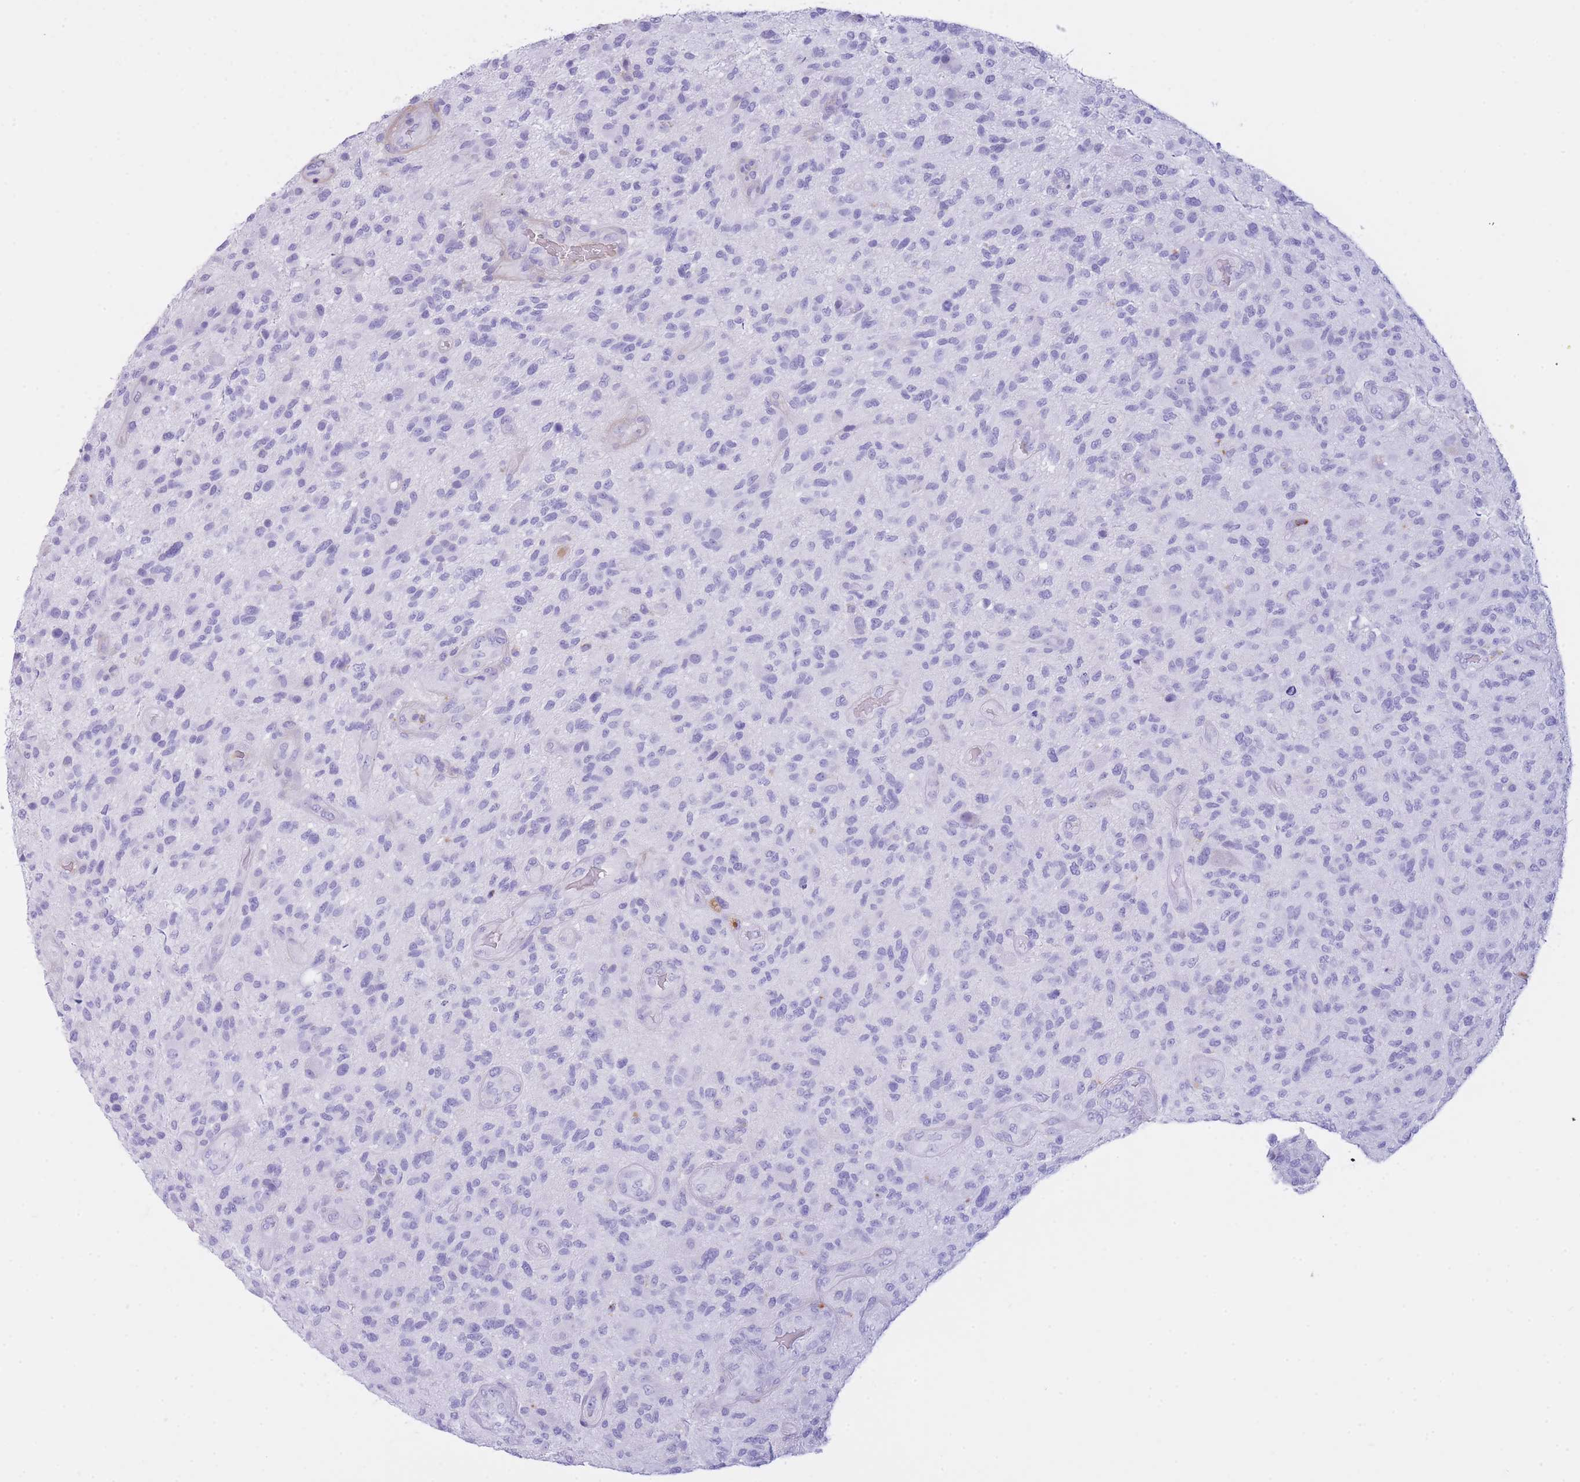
{"staining": {"intensity": "negative", "quantity": "none", "location": "none"}, "tissue": "glioma", "cell_type": "Tumor cells", "image_type": "cancer", "snomed": [{"axis": "morphology", "description": "Glioma, malignant, High grade"}, {"axis": "topography", "description": "Brain"}], "caption": "Immunohistochemical staining of high-grade glioma (malignant) displays no significant staining in tumor cells.", "gene": "PLBD1", "patient": {"sex": "male", "age": 47}}